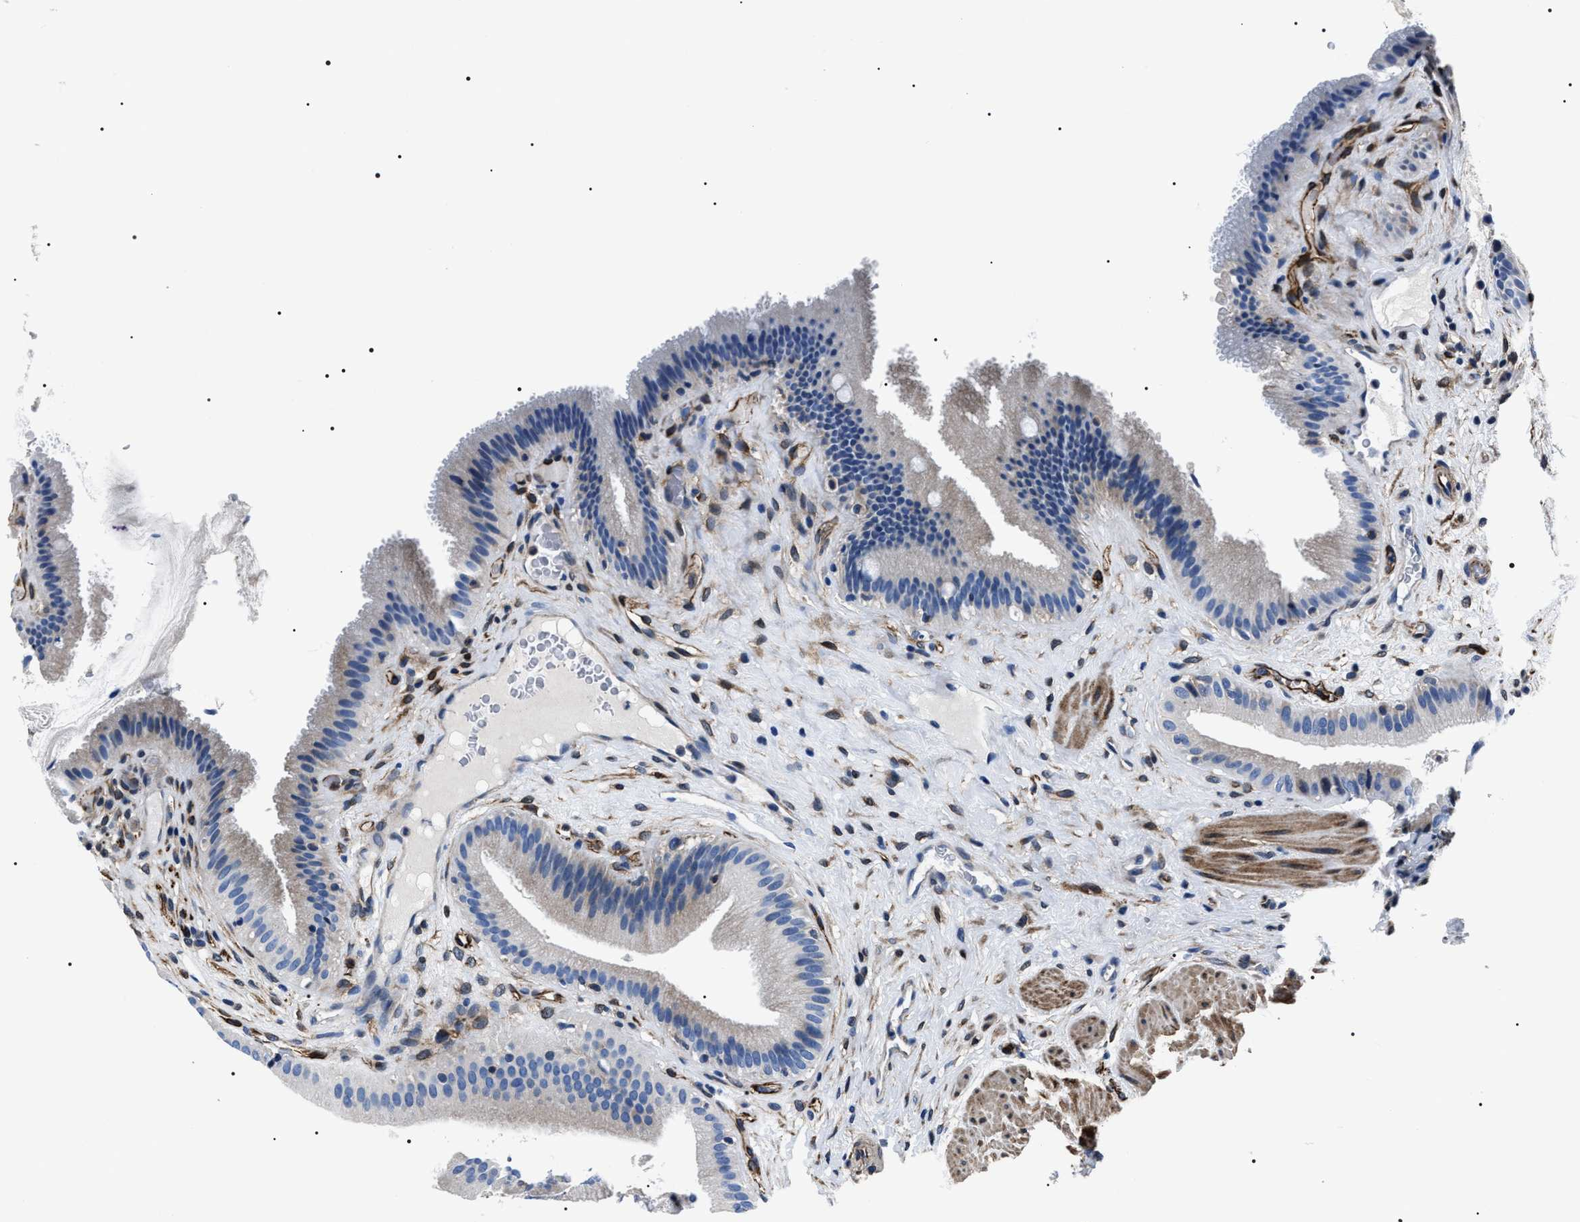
{"staining": {"intensity": "negative", "quantity": "none", "location": "none"}, "tissue": "gallbladder", "cell_type": "Glandular cells", "image_type": "normal", "snomed": [{"axis": "morphology", "description": "Normal tissue, NOS"}, {"axis": "topography", "description": "Gallbladder"}], "caption": "IHC histopathology image of normal human gallbladder stained for a protein (brown), which demonstrates no positivity in glandular cells.", "gene": "BAG2", "patient": {"sex": "male", "age": 49}}